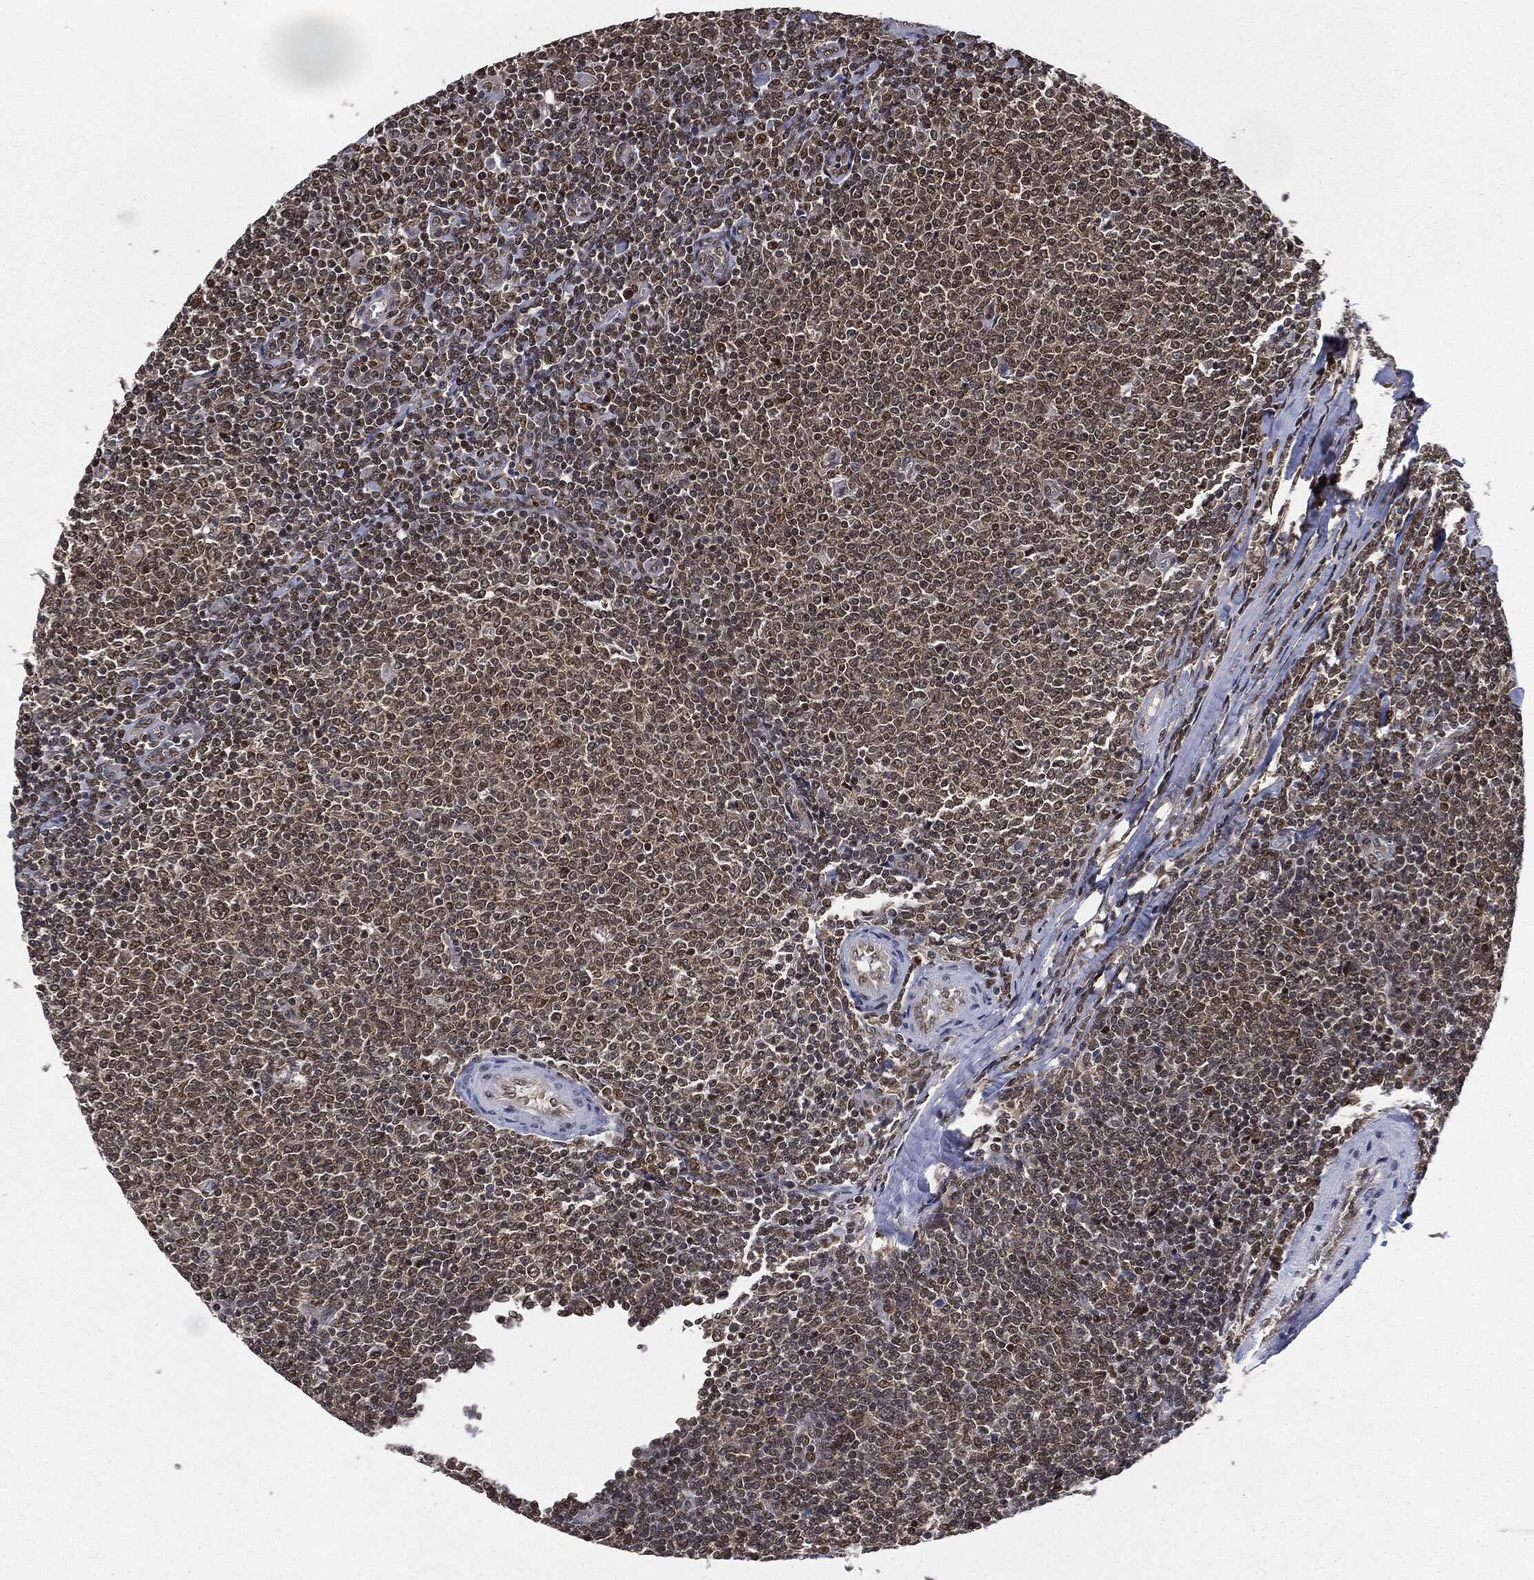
{"staining": {"intensity": "weak", "quantity": ">75%", "location": "nuclear"}, "tissue": "lymphoma", "cell_type": "Tumor cells", "image_type": "cancer", "snomed": [{"axis": "morphology", "description": "Malignant lymphoma, non-Hodgkin's type, Low grade"}, {"axis": "topography", "description": "Lymph node"}], "caption": "Protein expression analysis of malignant lymphoma, non-Hodgkin's type (low-grade) reveals weak nuclear positivity in about >75% of tumor cells.", "gene": "TBC1D22A", "patient": {"sex": "male", "age": 52}}